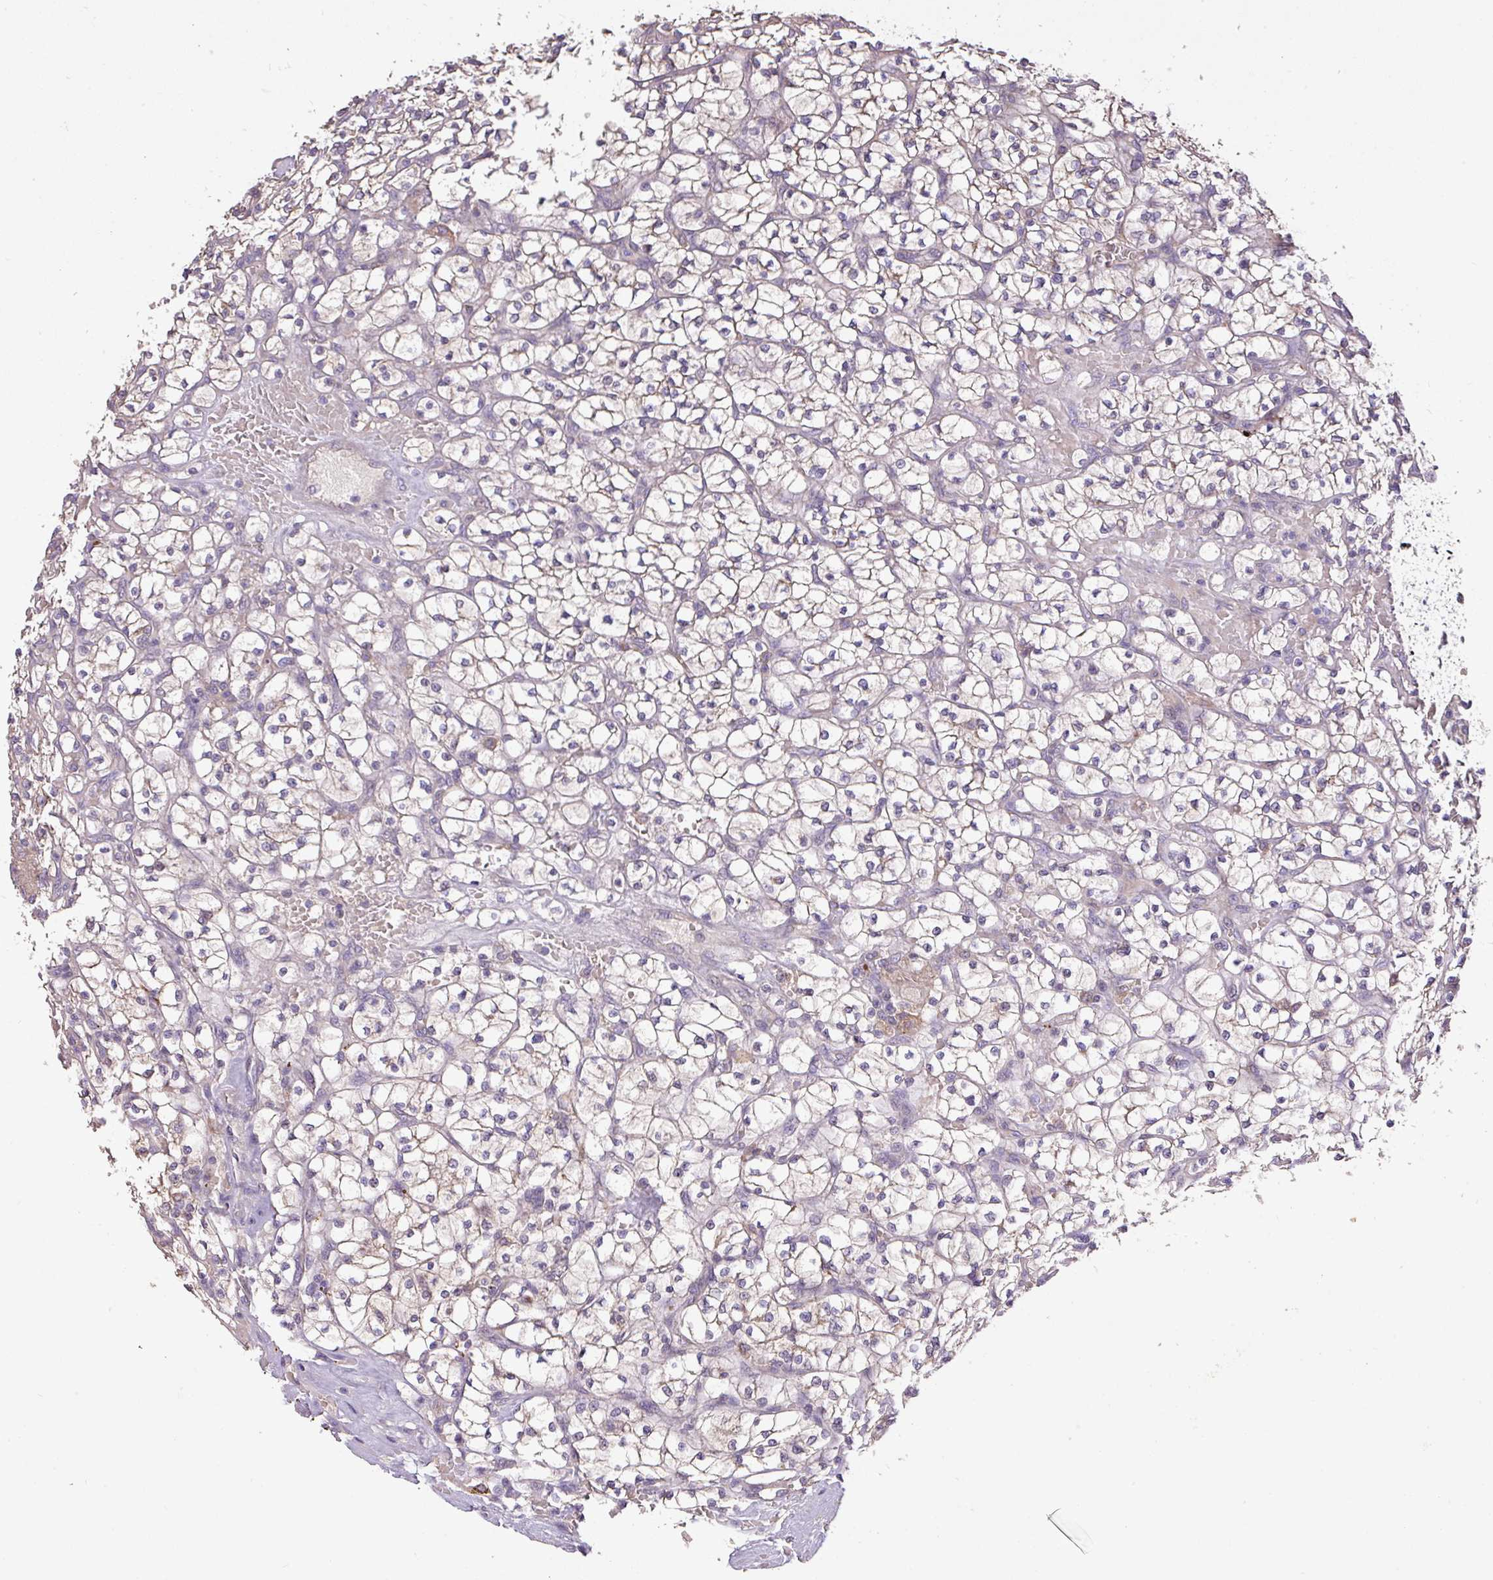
{"staining": {"intensity": "weak", "quantity": "25%-75%", "location": "cytoplasmic/membranous"}, "tissue": "renal cancer", "cell_type": "Tumor cells", "image_type": "cancer", "snomed": [{"axis": "morphology", "description": "Adenocarcinoma, NOS"}, {"axis": "topography", "description": "Kidney"}], "caption": "Weak cytoplasmic/membranous protein positivity is identified in about 25%-75% of tumor cells in renal adenocarcinoma. (DAB IHC with brightfield microscopy, high magnification).", "gene": "PRADC1", "patient": {"sex": "female", "age": 64}}